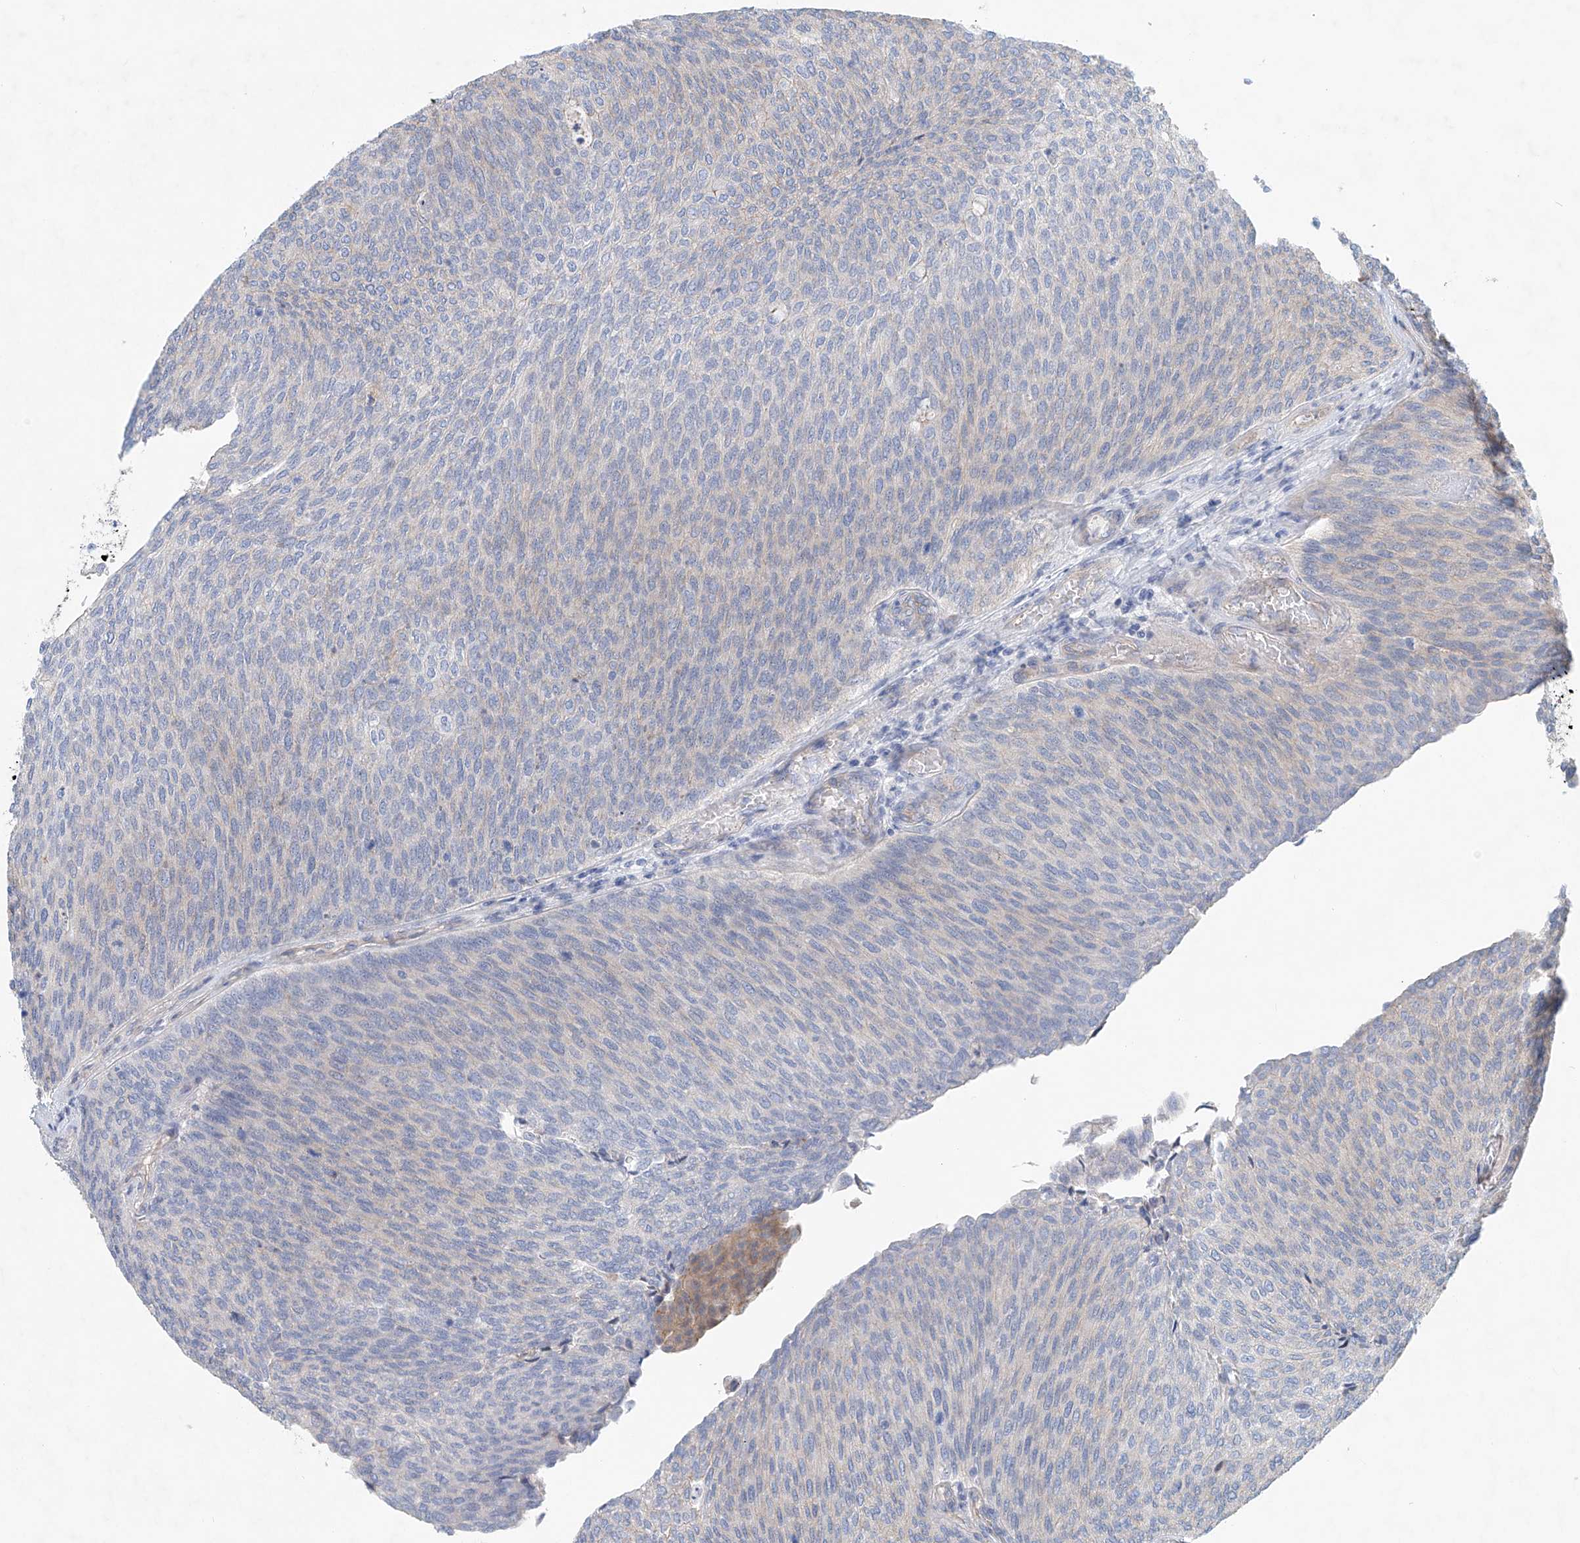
{"staining": {"intensity": "negative", "quantity": "none", "location": "none"}, "tissue": "urothelial cancer", "cell_type": "Tumor cells", "image_type": "cancer", "snomed": [{"axis": "morphology", "description": "Urothelial carcinoma, Low grade"}, {"axis": "topography", "description": "Urinary bladder"}], "caption": "Immunohistochemistry (IHC) image of neoplastic tissue: low-grade urothelial carcinoma stained with DAB reveals no significant protein positivity in tumor cells.", "gene": "FRYL", "patient": {"sex": "female", "age": 79}}